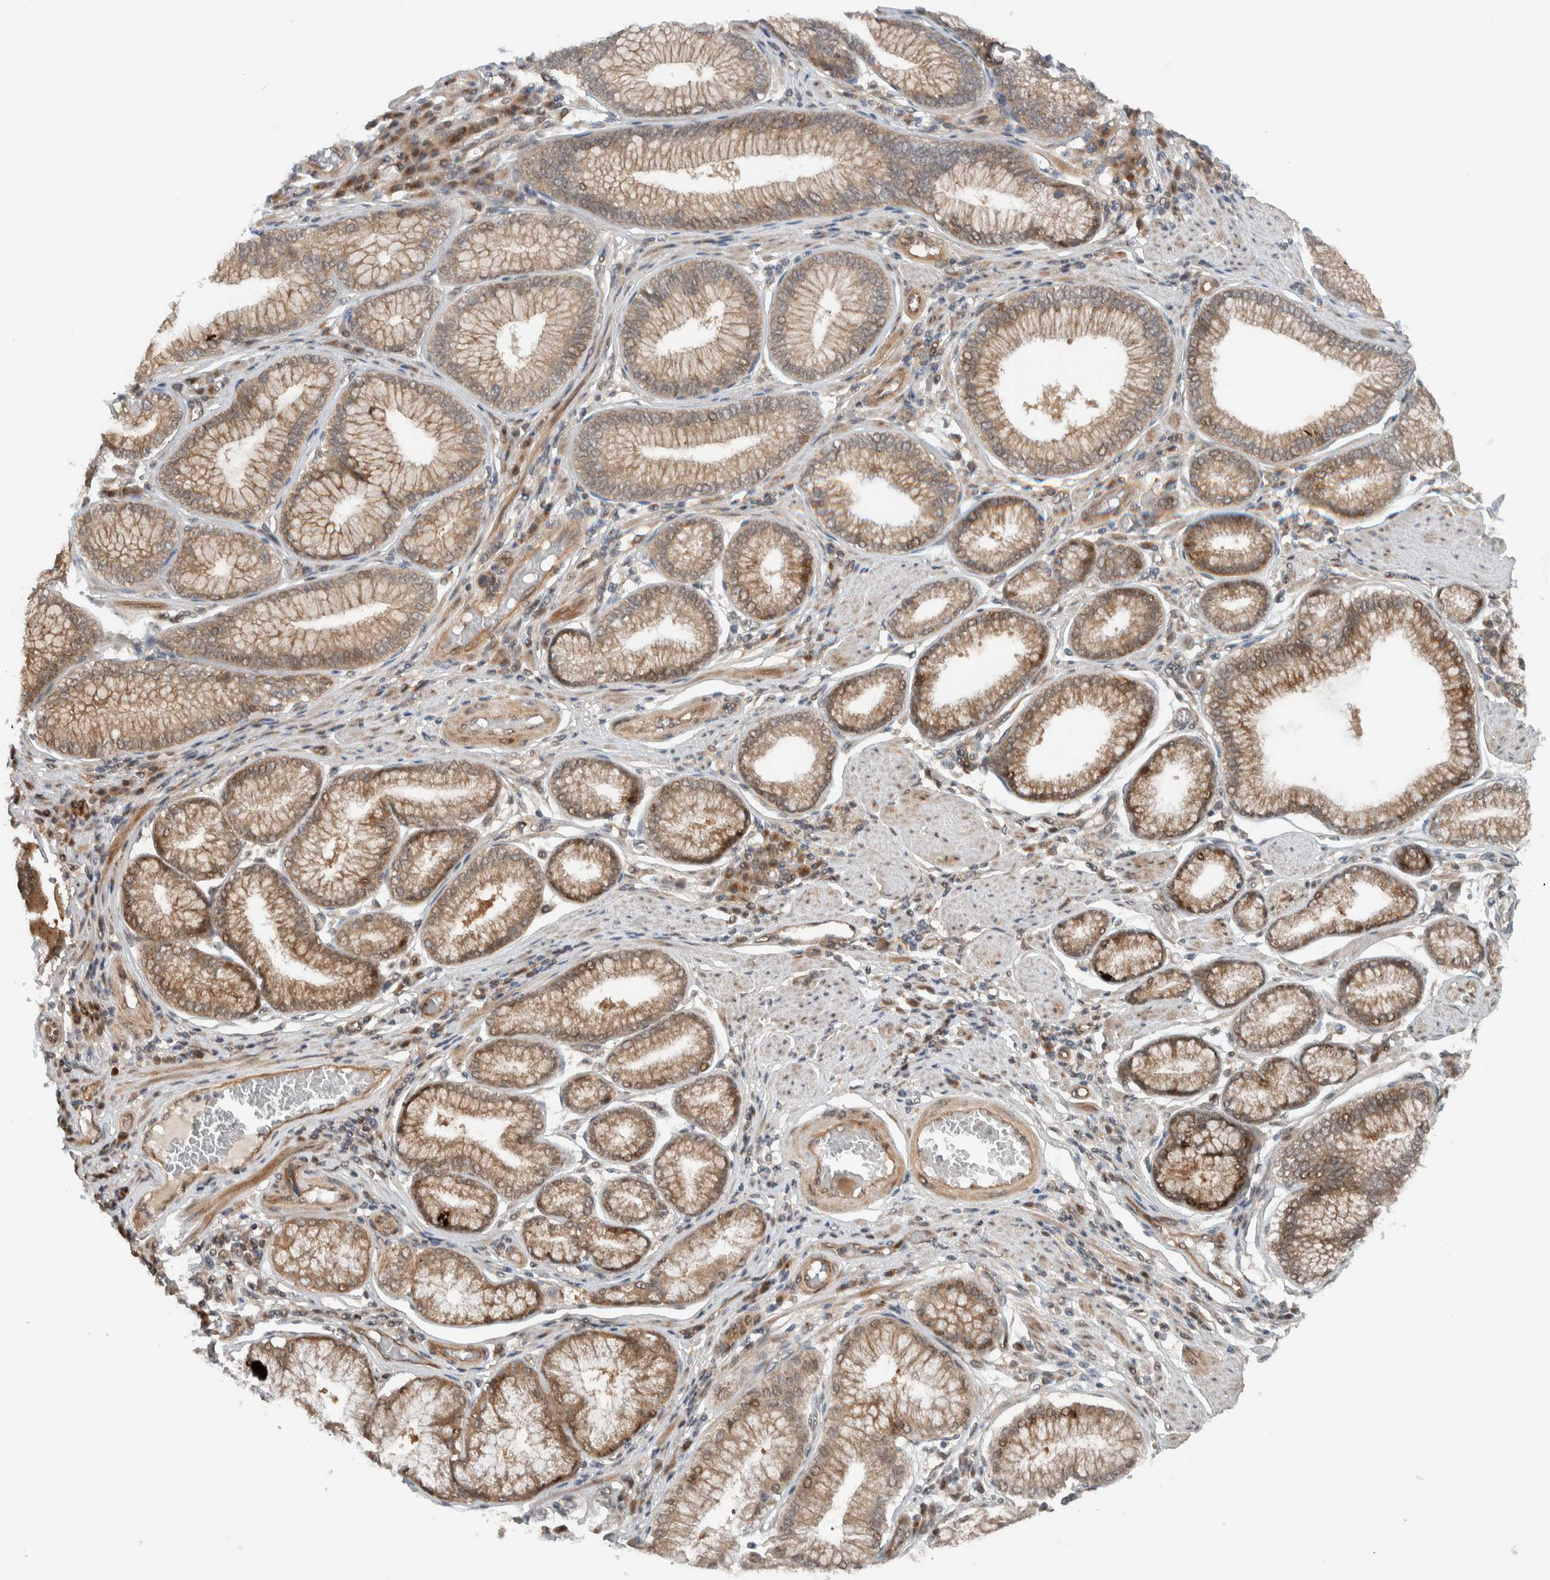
{"staining": {"intensity": "moderate", "quantity": ">75%", "location": "cytoplasmic/membranous"}, "tissue": "stomach cancer", "cell_type": "Tumor cells", "image_type": "cancer", "snomed": [{"axis": "morphology", "description": "Adenocarcinoma, NOS"}, {"axis": "topography", "description": "Stomach"}], "caption": "There is medium levels of moderate cytoplasmic/membranous staining in tumor cells of stomach cancer (adenocarcinoma), as demonstrated by immunohistochemical staining (brown color).", "gene": "KLHL6", "patient": {"sex": "male", "age": 59}}